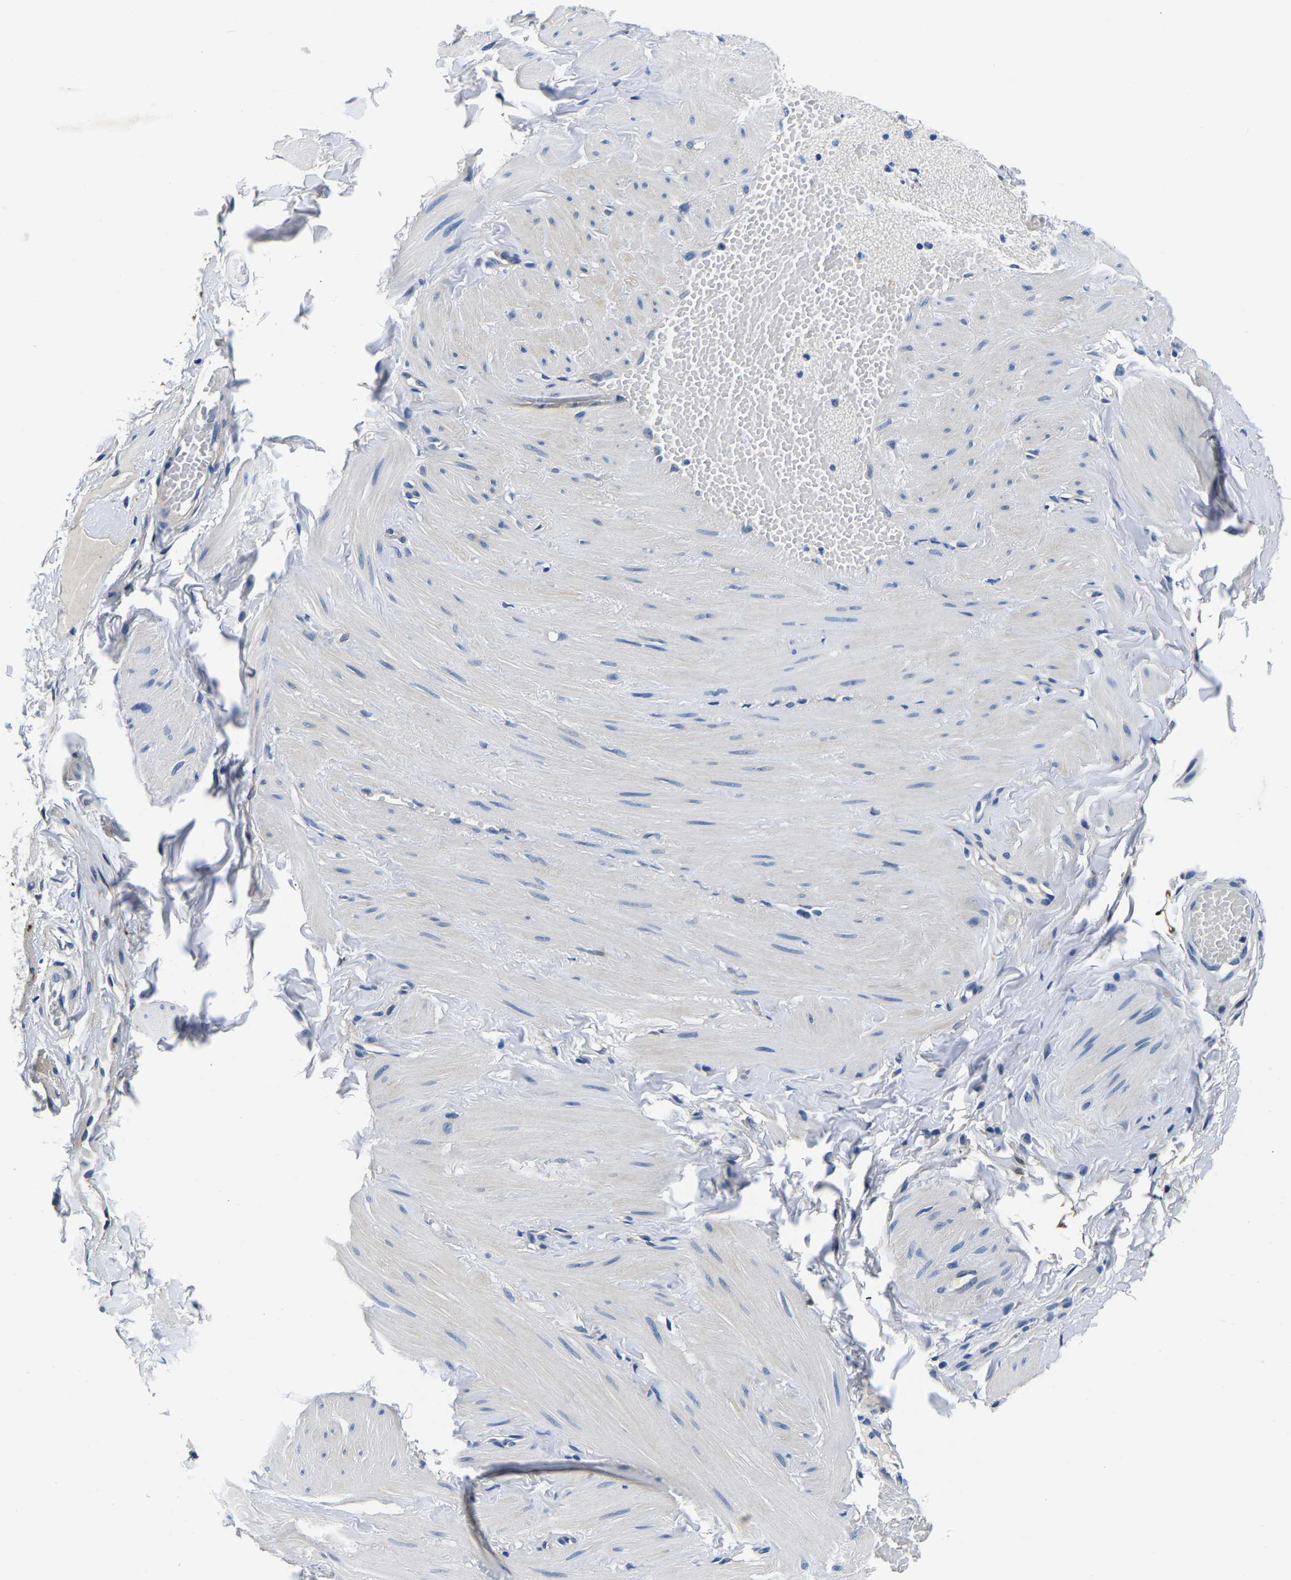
{"staining": {"intensity": "strong", "quantity": ">75%", "location": "cytoplasmic/membranous"}, "tissue": "adipose tissue", "cell_type": "Adipocytes", "image_type": "normal", "snomed": [{"axis": "morphology", "description": "Normal tissue, NOS"}, {"axis": "topography", "description": "Adipose tissue"}, {"axis": "topography", "description": "Vascular tissue"}, {"axis": "topography", "description": "Peripheral nerve tissue"}], "caption": "Immunohistochemical staining of normal adipose tissue reveals >75% levels of strong cytoplasmic/membranous protein expression in about >75% of adipocytes. (brown staining indicates protein expression, while blue staining denotes nuclei).", "gene": "ACO1", "patient": {"sex": "male", "age": 25}}